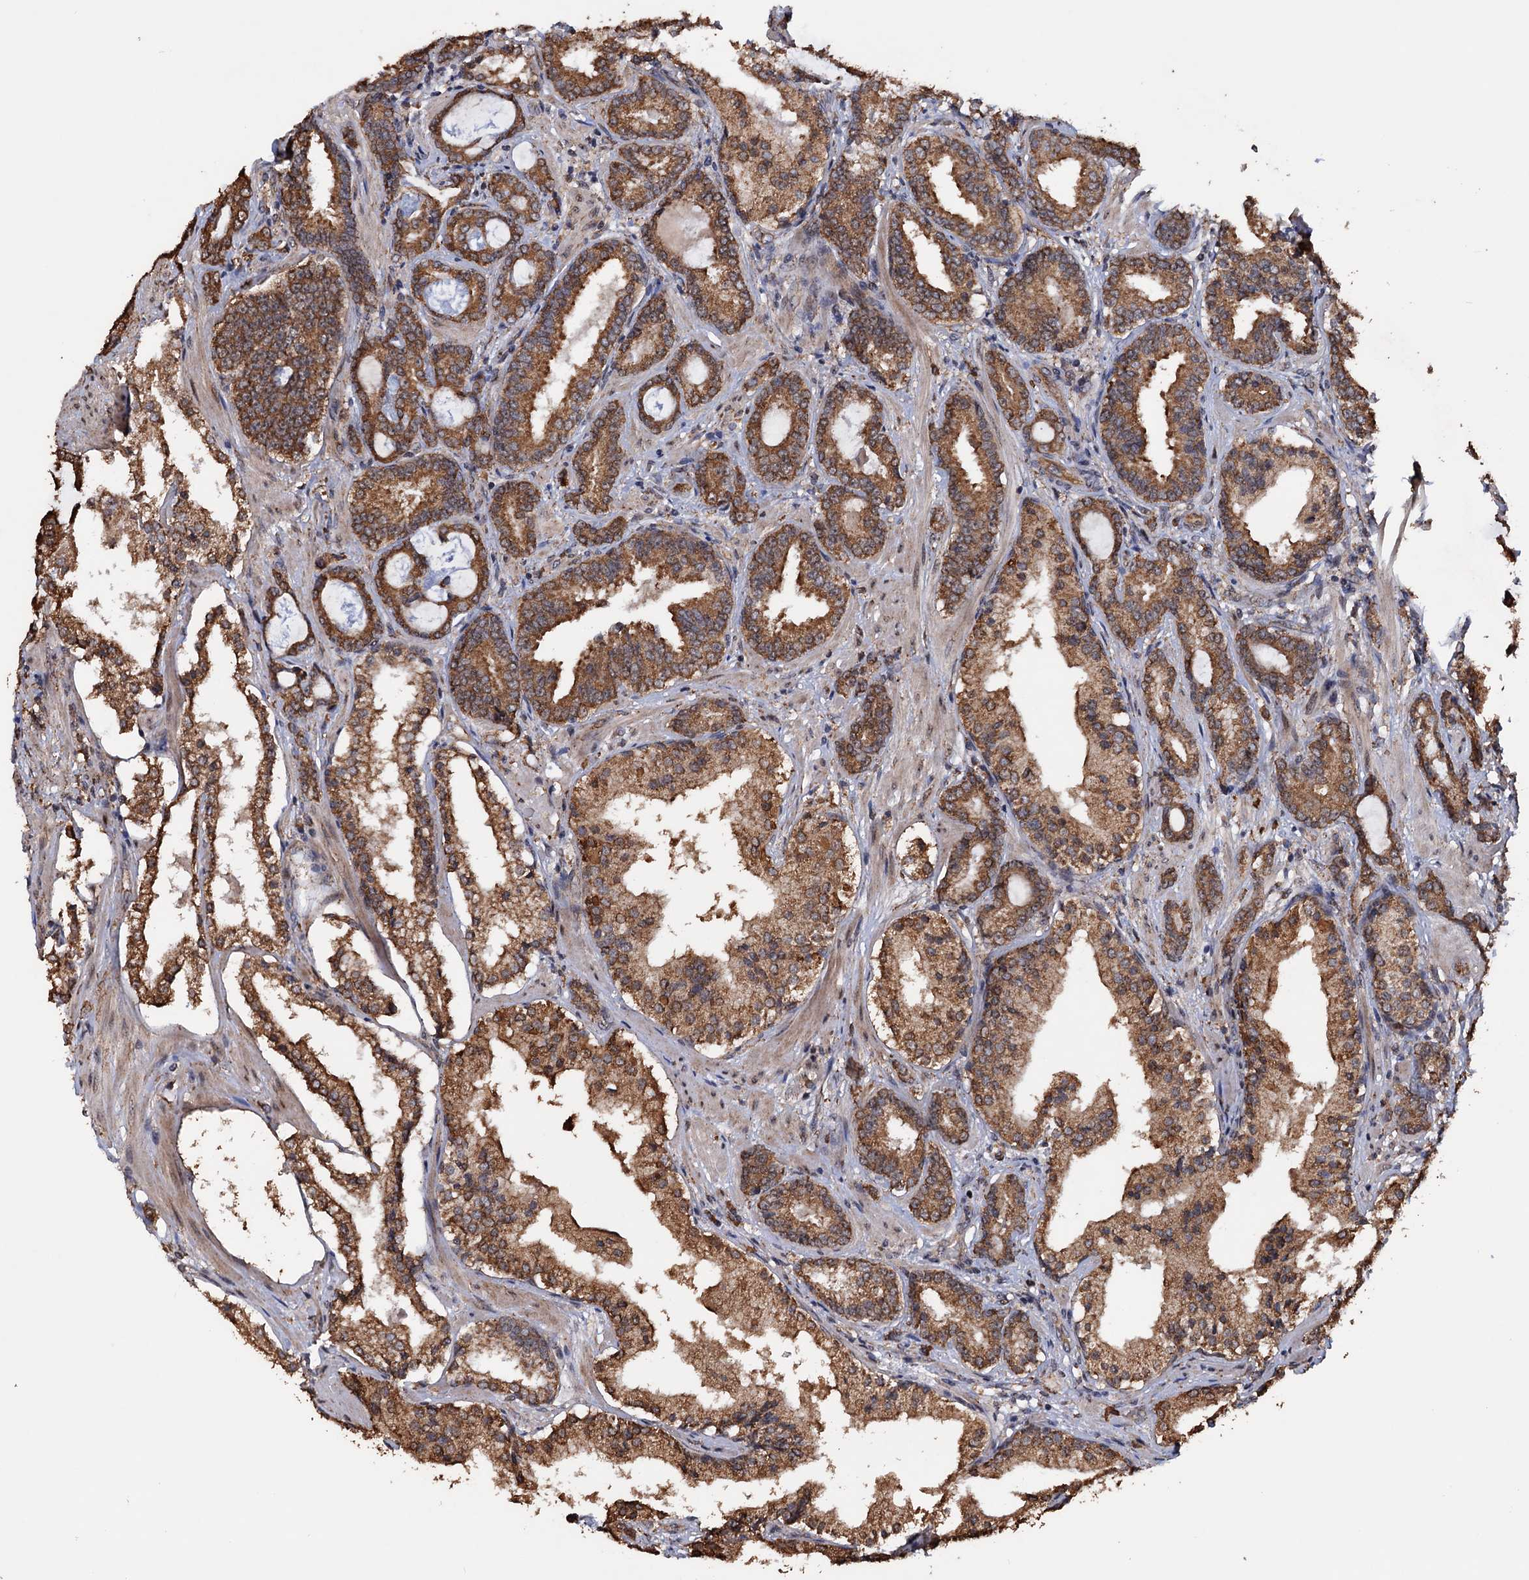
{"staining": {"intensity": "moderate", "quantity": ">75%", "location": "cytoplasmic/membranous"}, "tissue": "prostate cancer", "cell_type": "Tumor cells", "image_type": "cancer", "snomed": [{"axis": "morphology", "description": "Adenocarcinoma, High grade"}, {"axis": "topography", "description": "Prostate"}], "caption": "Immunohistochemistry (IHC) staining of high-grade adenocarcinoma (prostate), which displays medium levels of moderate cytoplasmic/membranous expression in about >75% of tumor cells indicating moderate cytoplasmic/membranous protein staining. The staining was performed using DAB (3,3'-diaminobenzidine) (brown) for protein detection and nuclei were counterstained in hematoxylin (blue).", "gene": "TBC1D12", "patient": {"sex": "male", "age": 58}}